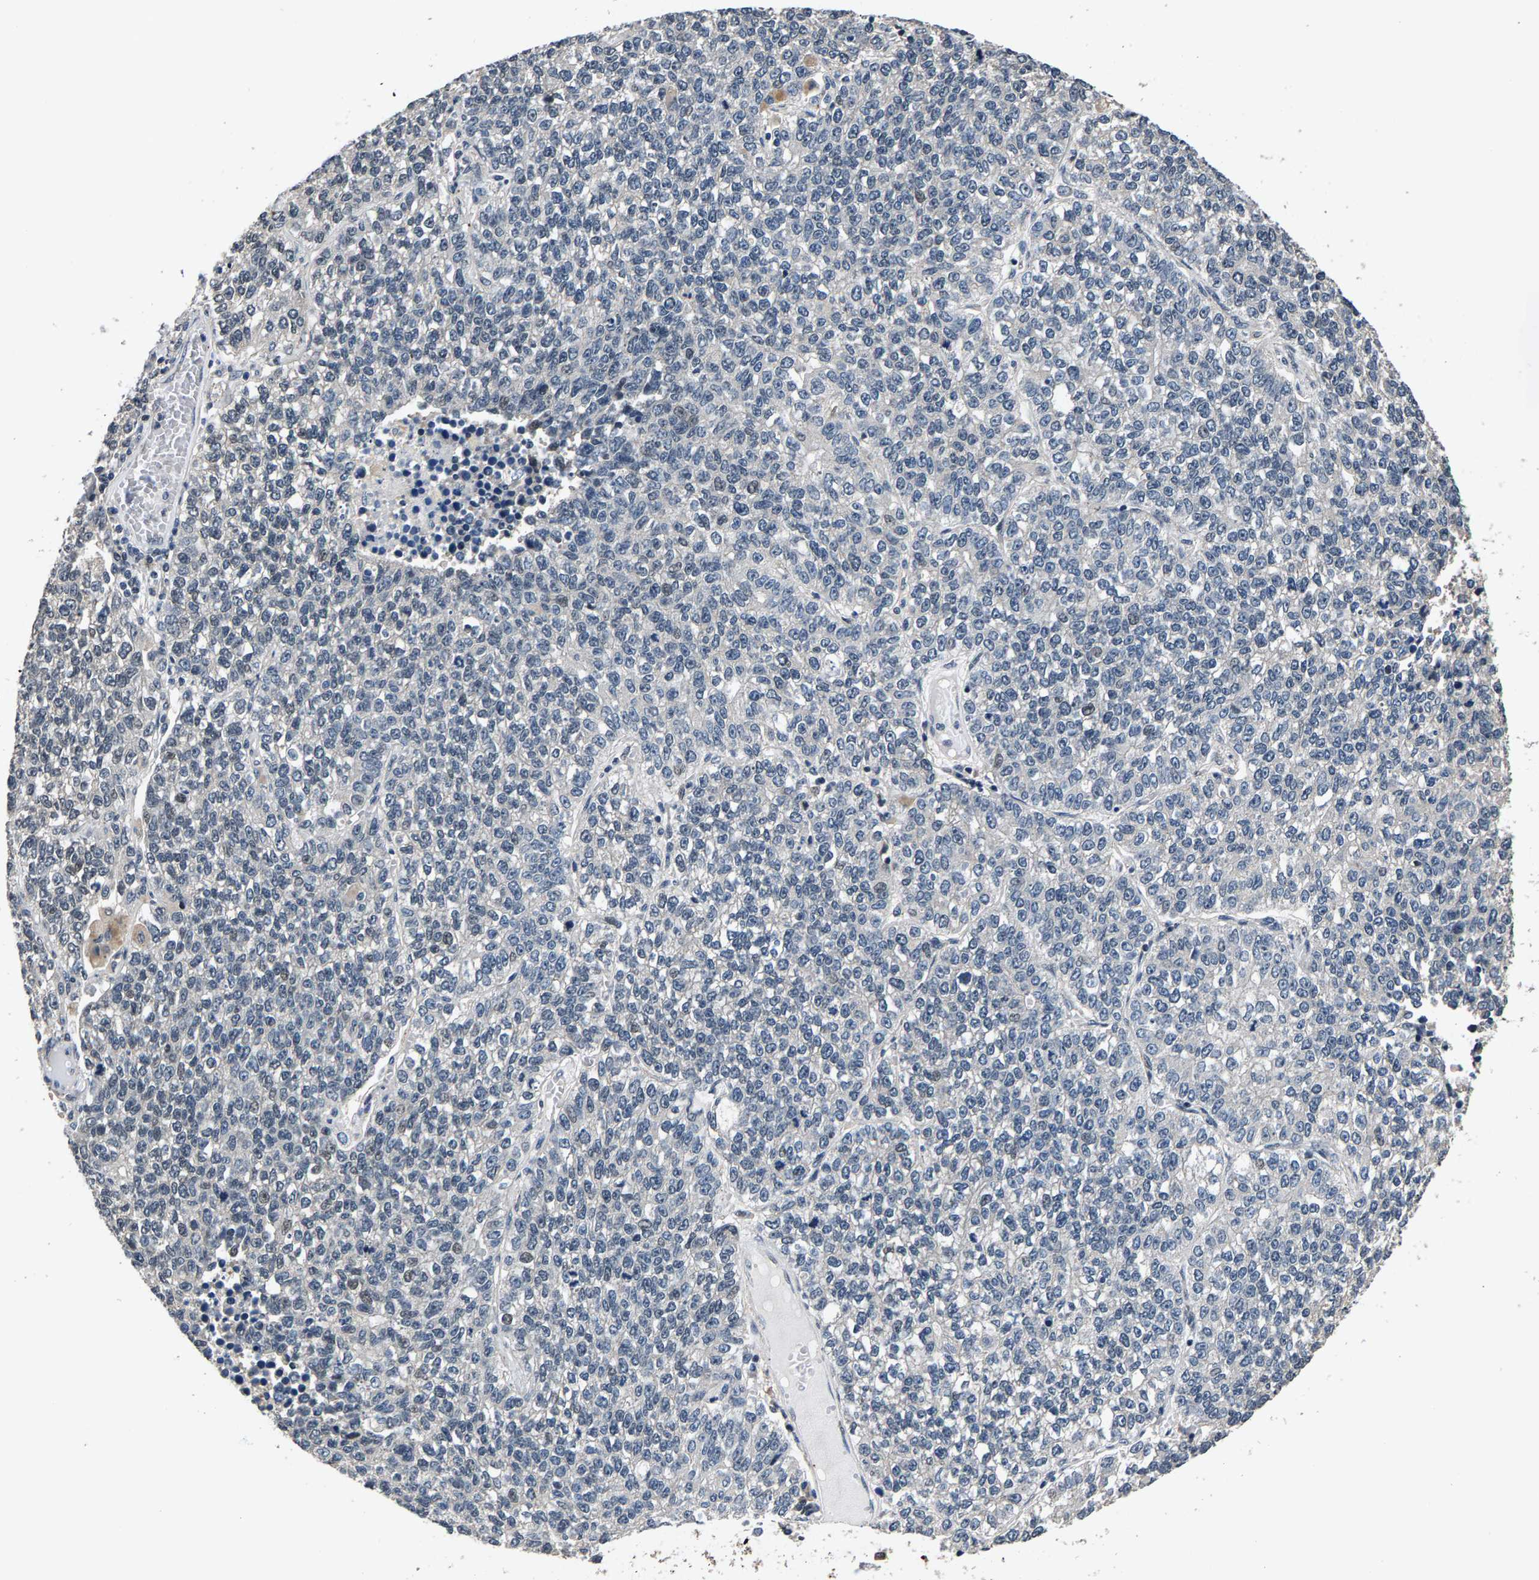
{"staining": {"intensity": "negative", "quantity": "none", "location": "none"}, "tissue": "lung cancer", "cell_type": "Tumor cells", "image_type": "cancer", "snomed": [{"axis": "morphology", "description": "Adenocarcinoma, NOS"}, {"axis": "topography", "description": "Lung"}], "caption": "A photomicrograph of human lung adenocarcinoma is negative for staining in tumor cells.", "gene": "RBM33", "patient": {"sex": "male", "age": 49}}